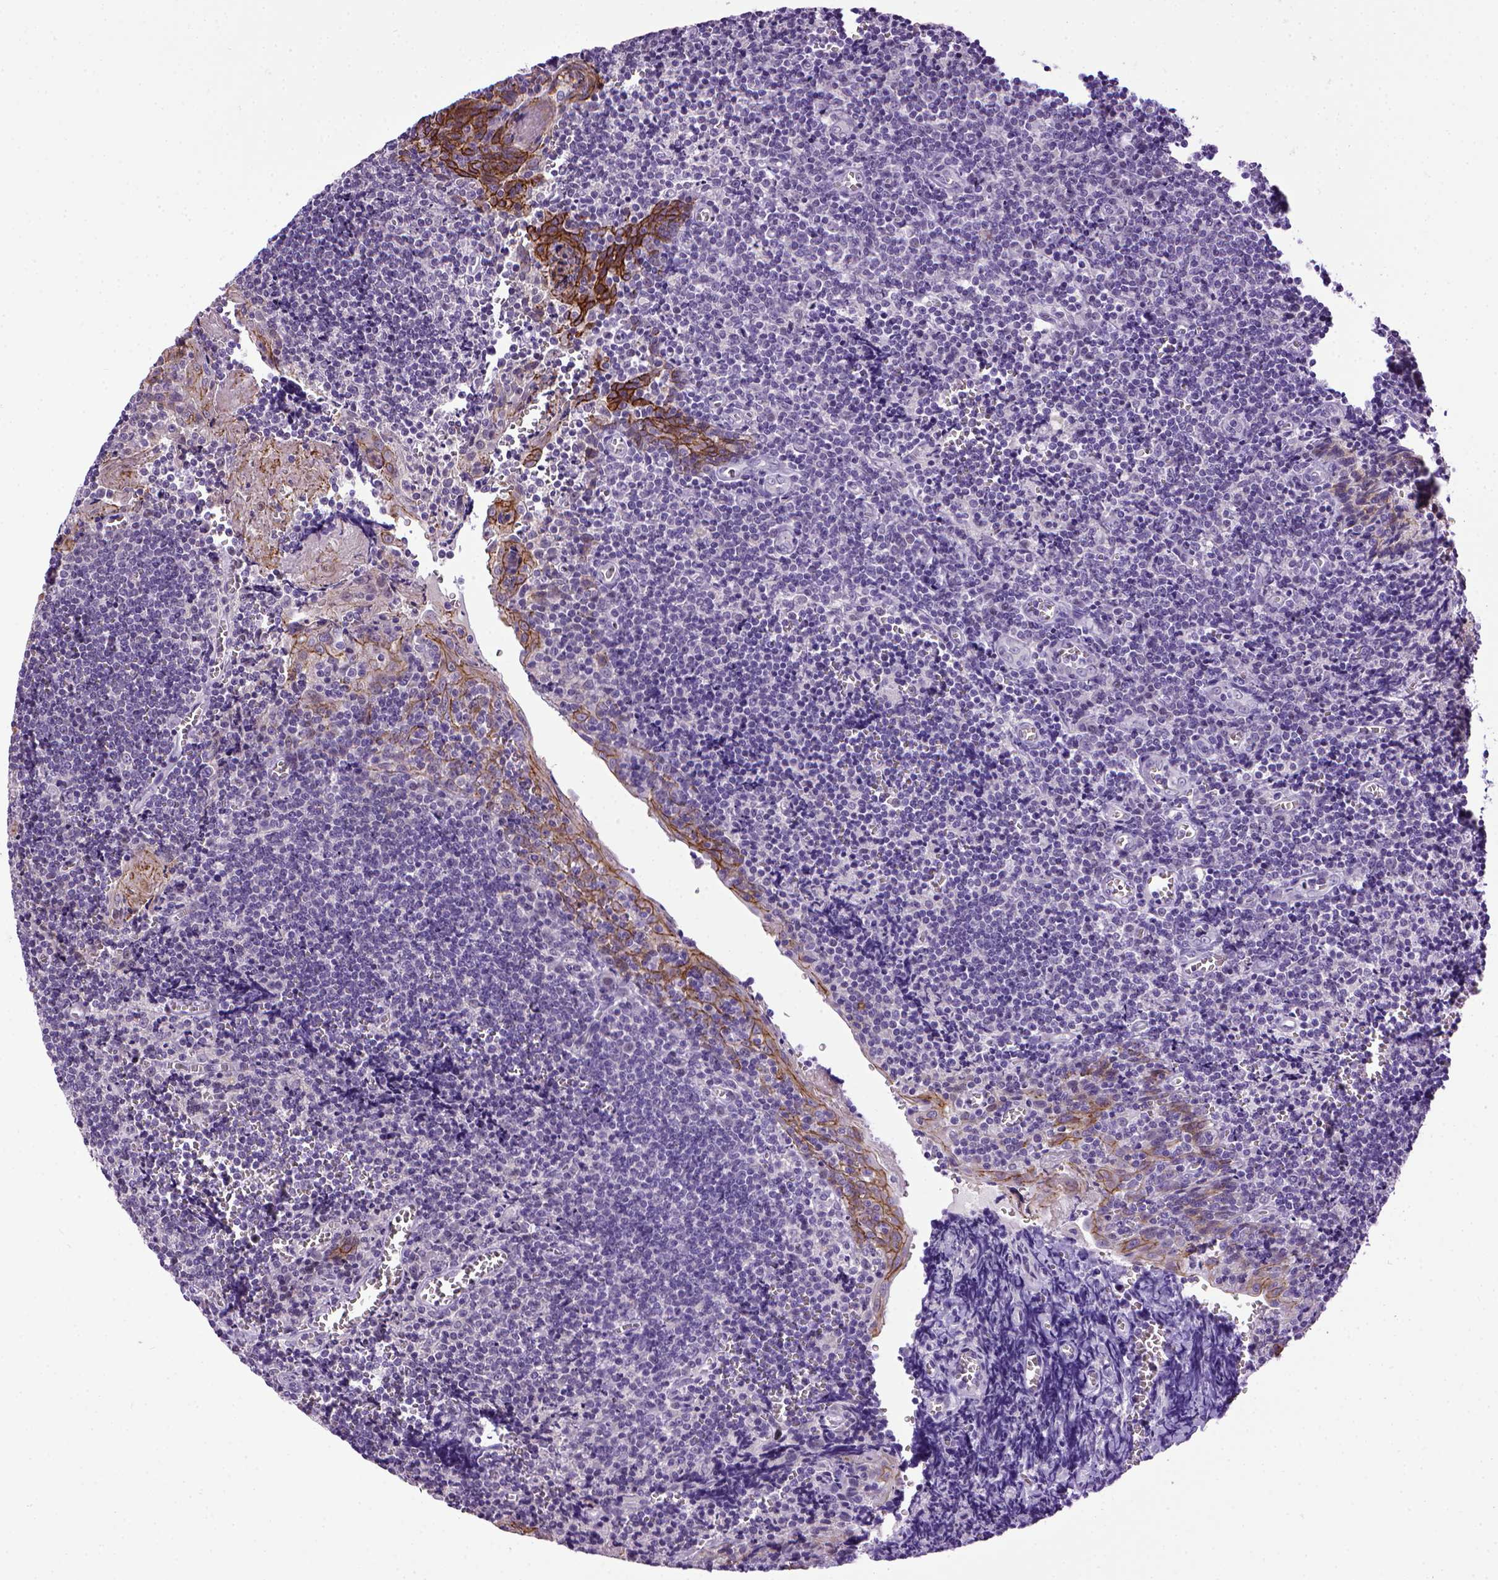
{"staining": {"intensity": "negative", "quantity": "none", "location": "none"}, "tissue": "tonsil", "cell_type": "Germinal center cells", "image_type": "normal", "snomed": [{"axis": "morphology", "description": "Normal tissue, NOS"}, {"axis": "morphology", "description": "Inflammation, NOS"}, {"axis": "topography", "description": "Tonsil"}], "caption": "Immunohistochemistry (IHC) of unremarkable tonsil reveals no staining in germinal center cells. Brightfield microscopy of immunohistochemistry stained with DAB (brown) and hematoxylin (blue), captured at high magnification.", "gene": "CDH1", "patient": {"sex": "female", "age": 31}}